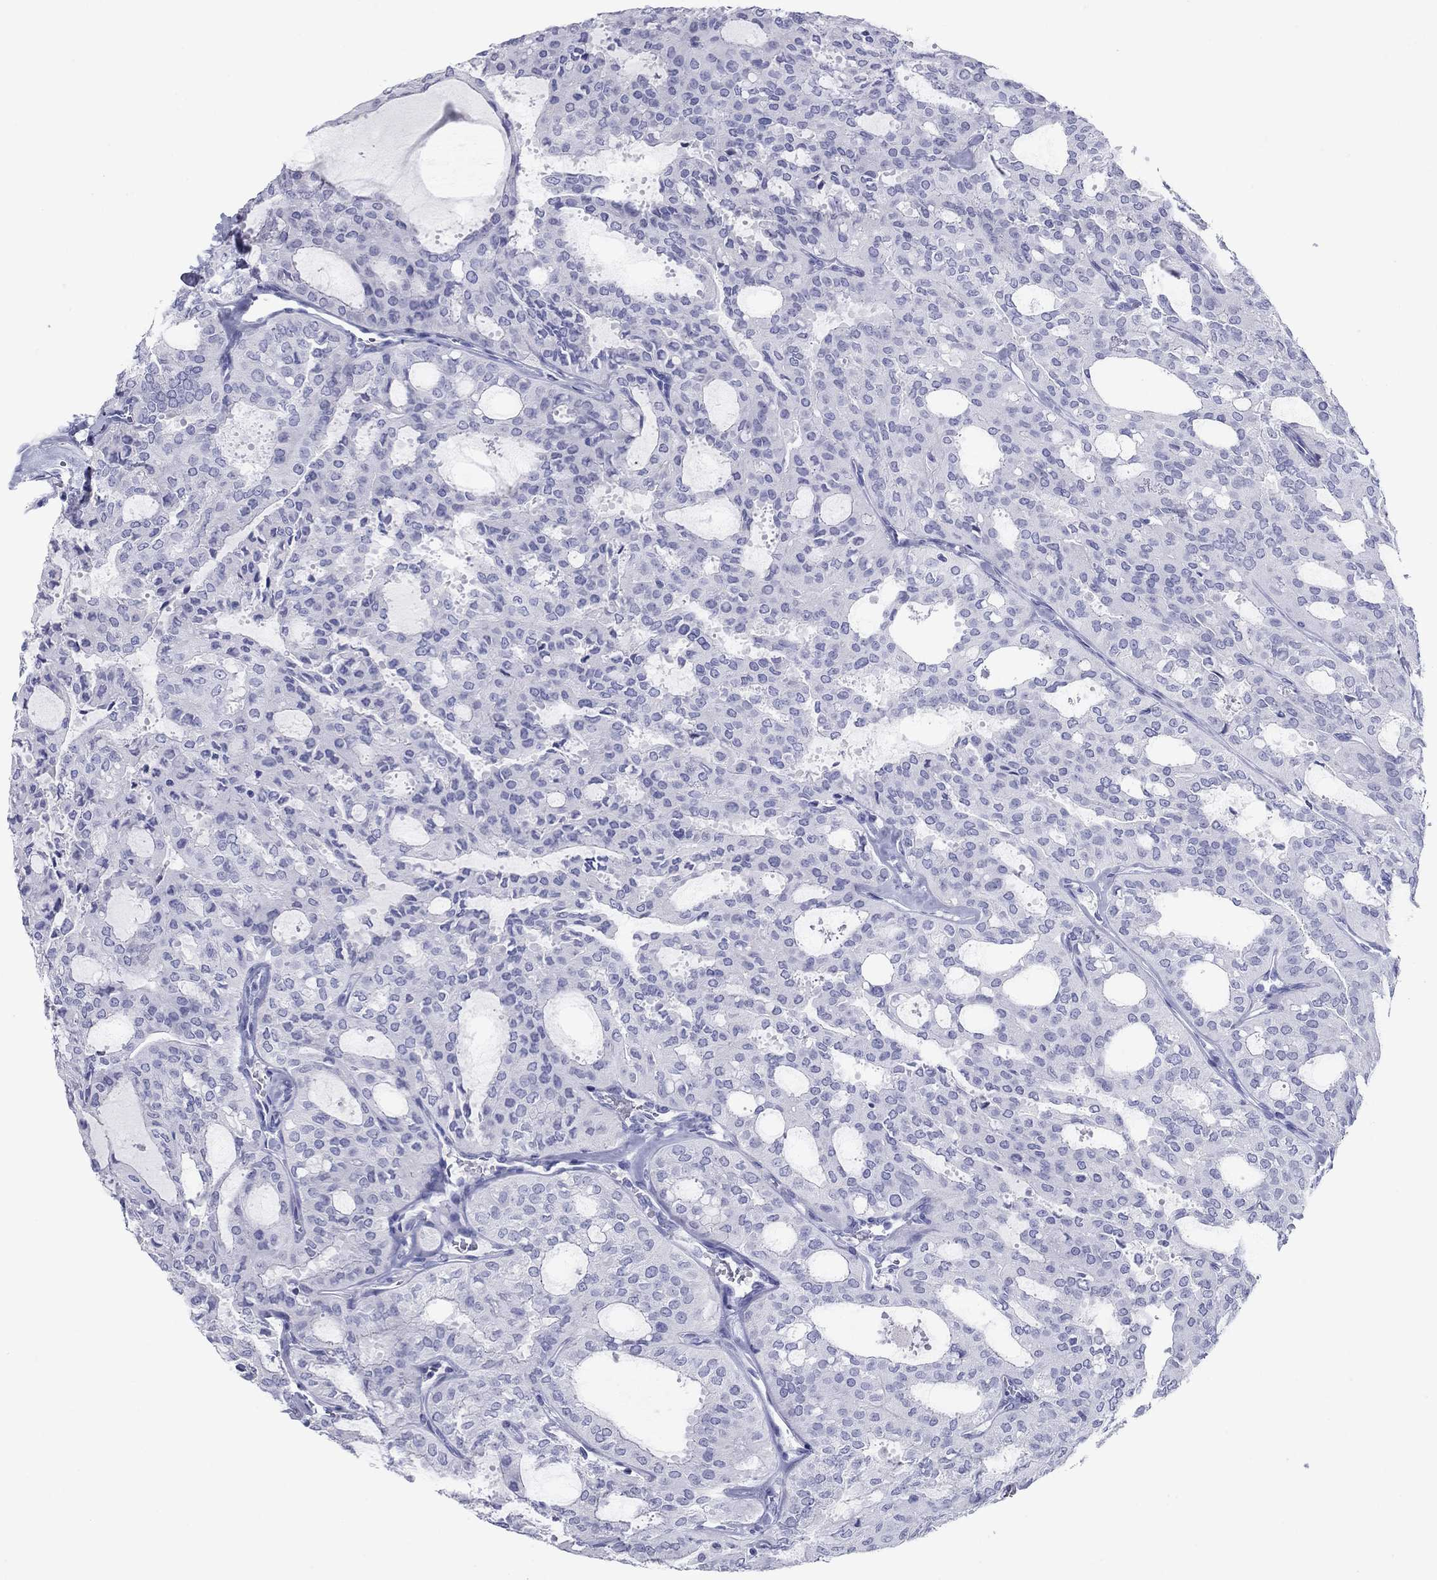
{"staining": {"intensity": "negative", "quantity": "none", "location": "none"}, "tissue": "thyroid cancer", "cell_type": "Tumor cells", "image_type": "cancer", "snomed": [{"axis": "morphology", "description": "Follicular adenoma carcinoma, NOS"}, {"axis": "topography", "description": "Thyroid gland"}], "caption": "High magnification brightfield microscopy of thyroid cancer stained with DAB (3,3'-diaminobenzidine) (brown) and counterstained with hematoxylin (blue): tumor cells show no significant expression. (IHC, brightfield microscopy, high magnification).", "gene": "ATP4A", "patient": {"sex": "male", "age": 75}}